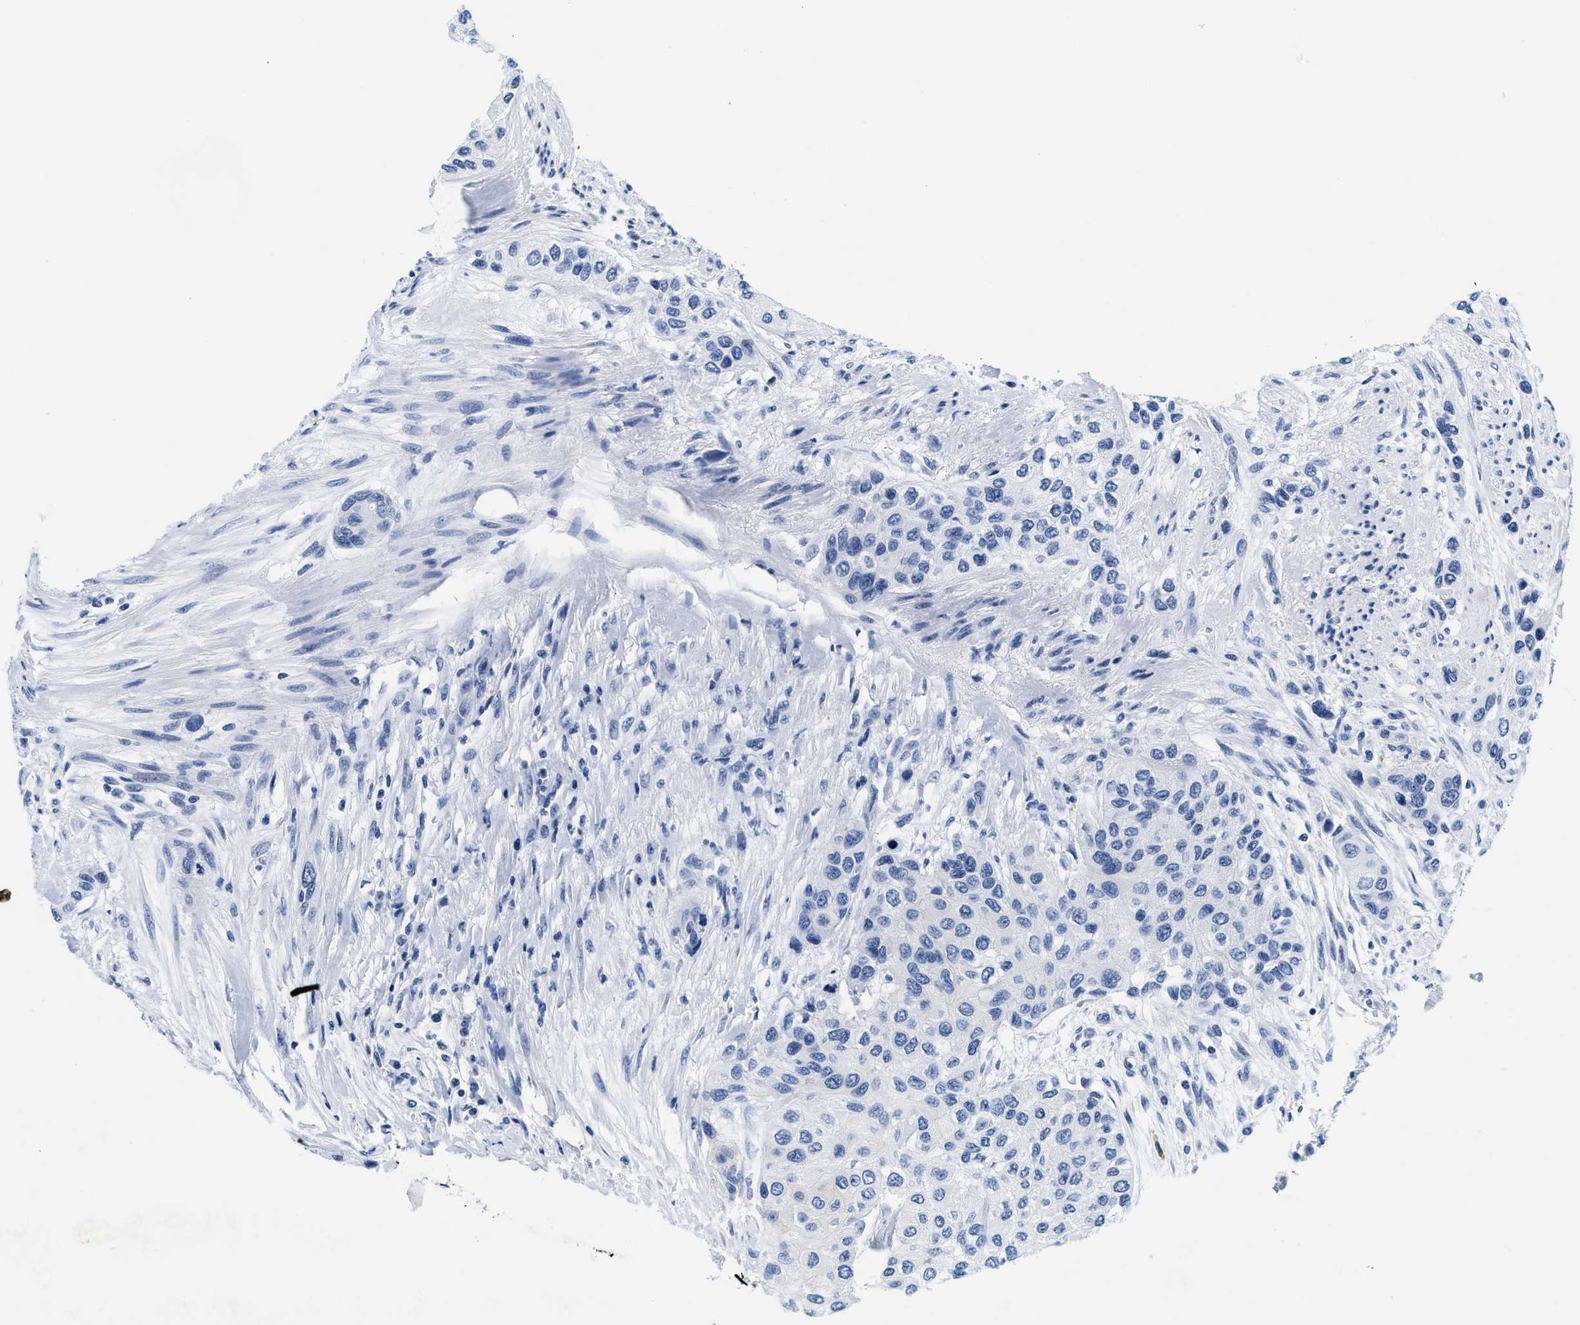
{"staining": {"intensity": "negative", "quantity": "none", "location": "none"}, "tissue": "urothelial cancer", "cell_type": "Tumor cells", "image_type": "cancer", "snomed": [{"axis": "morphology", "description": "Urothelial carcinoma, High grade"}, {"axis": "topography", "description": "Urinary bladder"}], "caption": "Immunohistochemistry (IHC) micrograph of neoplastic tissue: high-grade urothelial carcinoma stained with DAB reveals no significant protein staining in tumor cells.", "gene": "TTC3", "patient": {"sex": "female", "age": 56}}